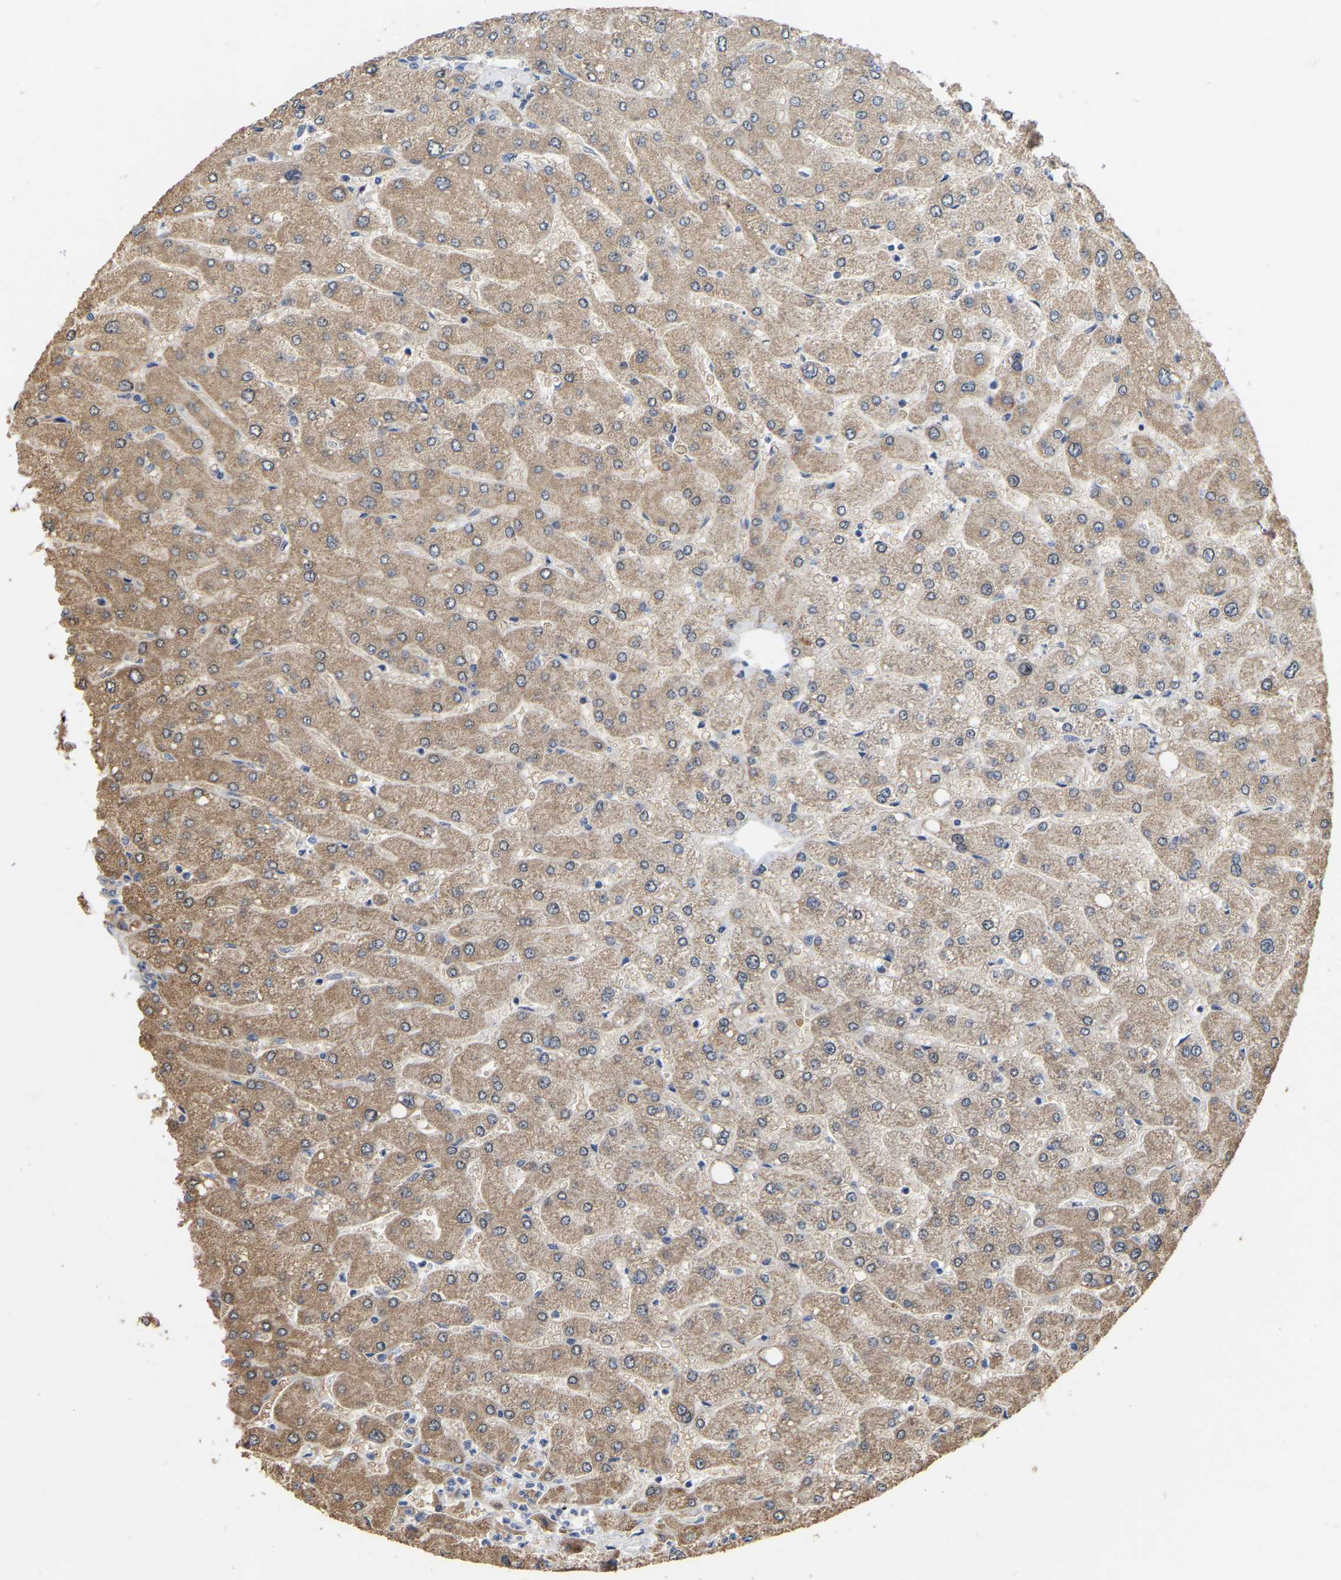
{"staining": {"intensity": "negative", "quantity": "none", "location": "none"}, "tissue": "liver", "cell_type": "Cholangiocytes", "image_type": "normal", "snomed": [{"axis": "morphology", "description": "Normal tissue, NOS"}, {"axis": "topography", "description": "Liver"}], "caption": "The immunohistochemistry photomicrograph has no significant staining in cholangiocytes of liver. (Brightfield microscopy of DAB (3,3'-diaminobenzidine) IHC at high magnification).", "gene": "SSH1", "patient": {"sex": "male", "age": 55}}